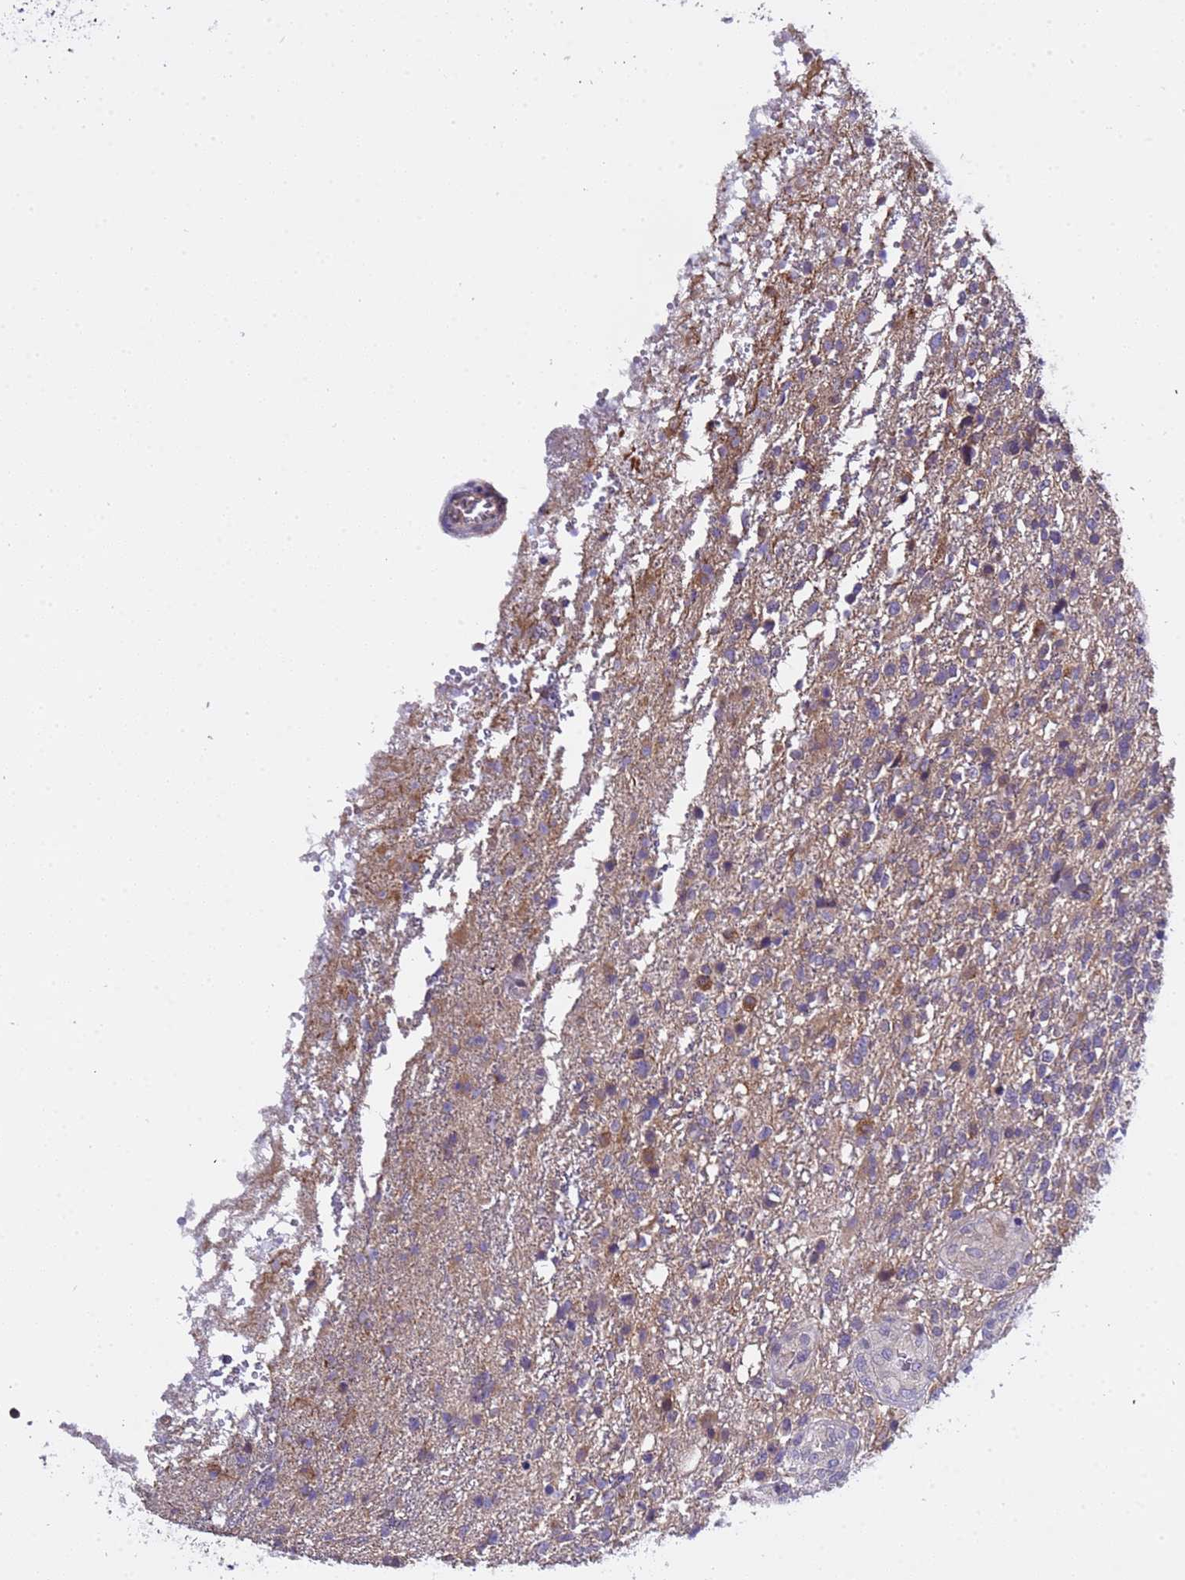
{"staining": {"intensity": "weak", "quantity": "<25%", "location": "cytoplasmic/membranous"}, "tissue": "glioma", "cell_type": "Tumor cells", "image_type": "cancer", "snomed": [{"axis": "morphology", "description": "Glioma, malignant, High grade"}, {"axis": "topography", "description": "Brain"}], "caption": "Photomicrograph shows no significant protein expression in tumor cells of glioma.", "gene": "ELMOD2", "patient": {"sex": "male", "age": 56}}